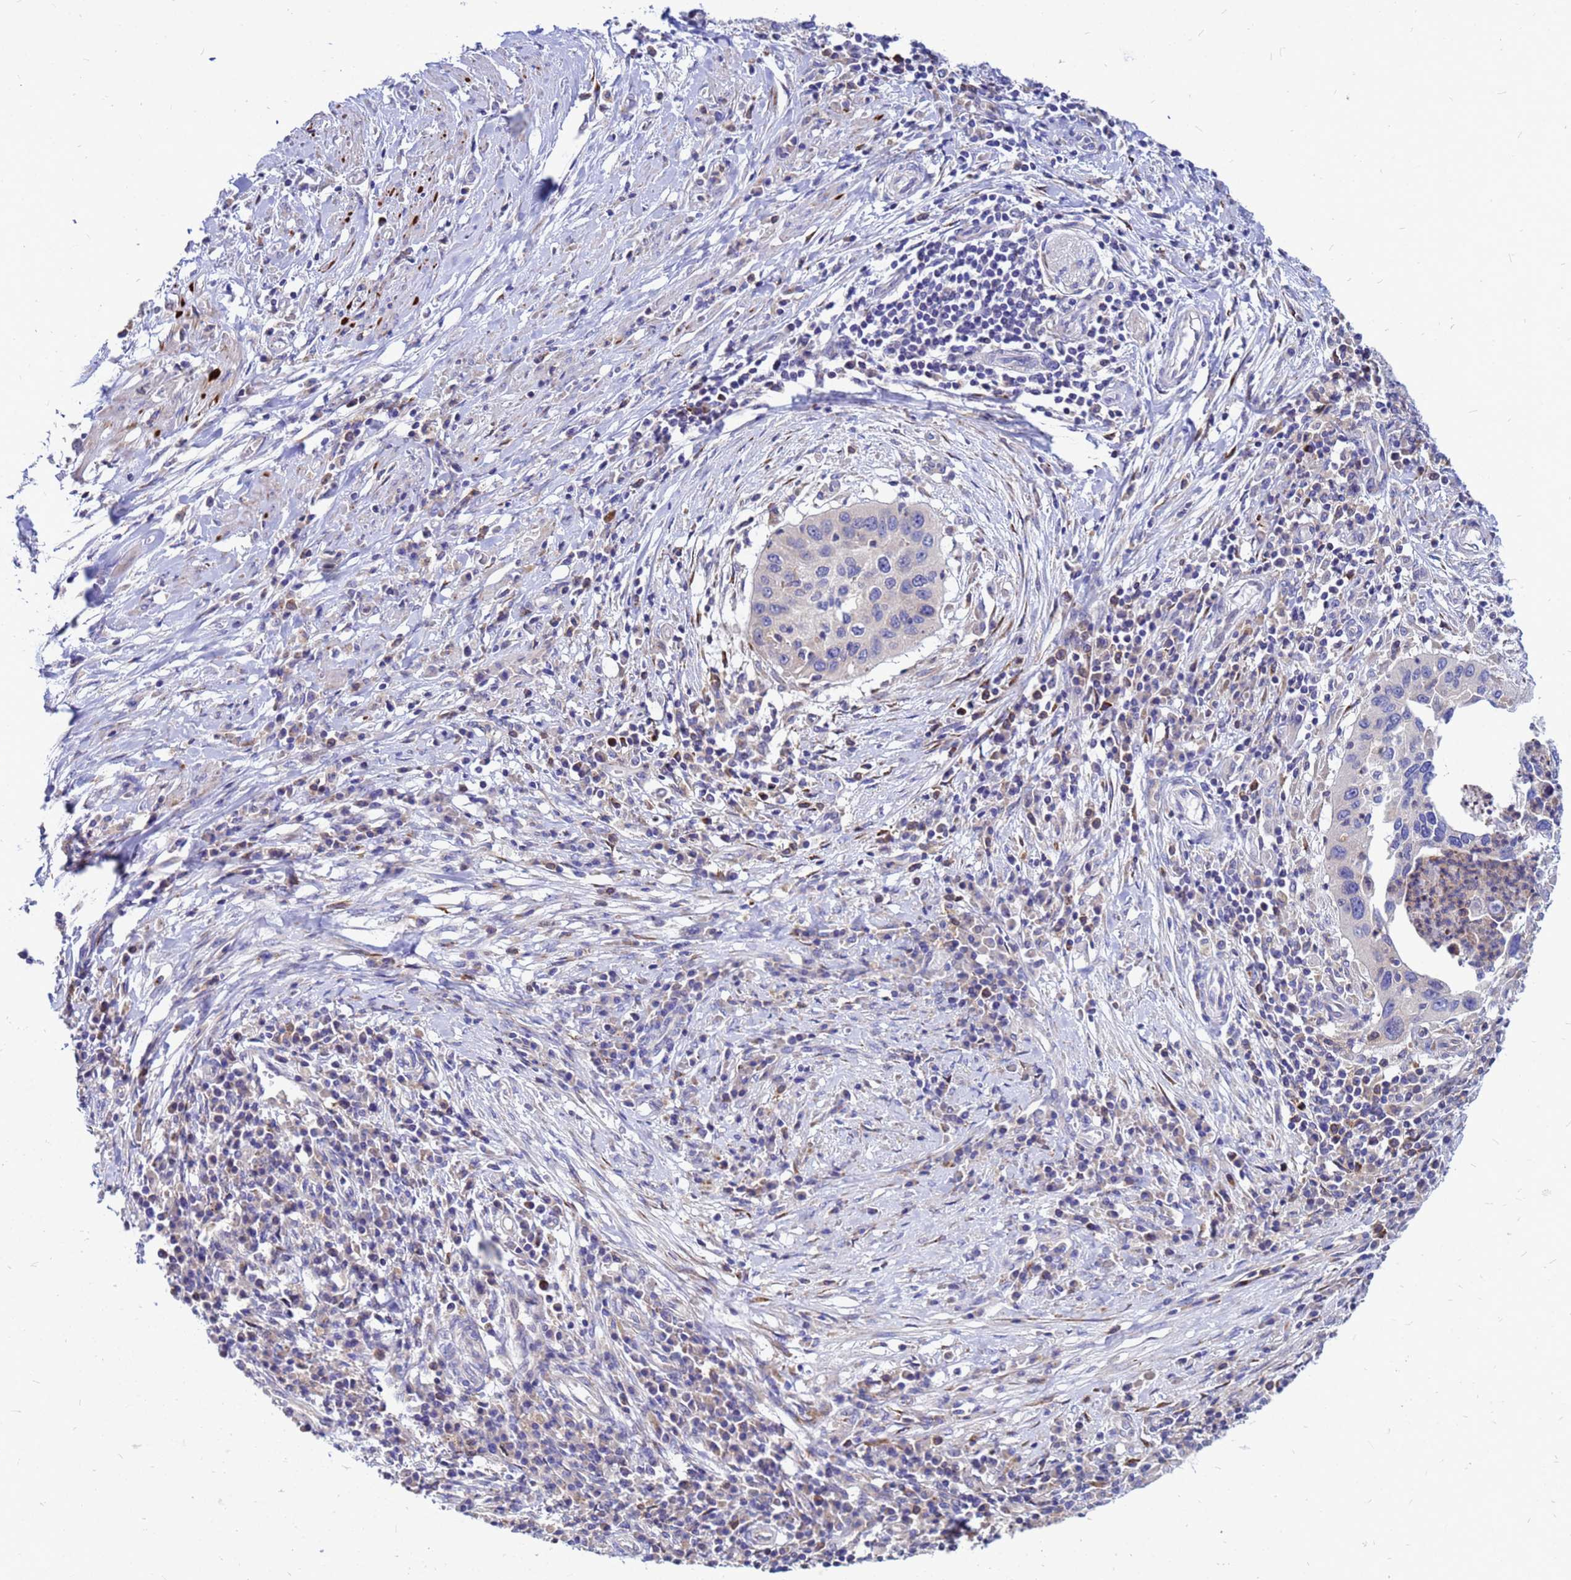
{"staining": {"intensity": "negative", "quantity": "none", "location": "none"}, "tissue": "cervical cancer", "cell_type": "Tumor cells", "image_type": "cancer", "snomed": [{"axis": "morphology", "description": "Squamous cell carcinoma, NOS"}, {"axis": "topography", "description": "Cervix"}], "caption": "Cervical cancer (squamous cell carcinoma) stained for a protein using immunohistochemistry displays no expression tumor cells.", "gene": "FHIP1A", "patient": {"sex": "female", "age": 38}}